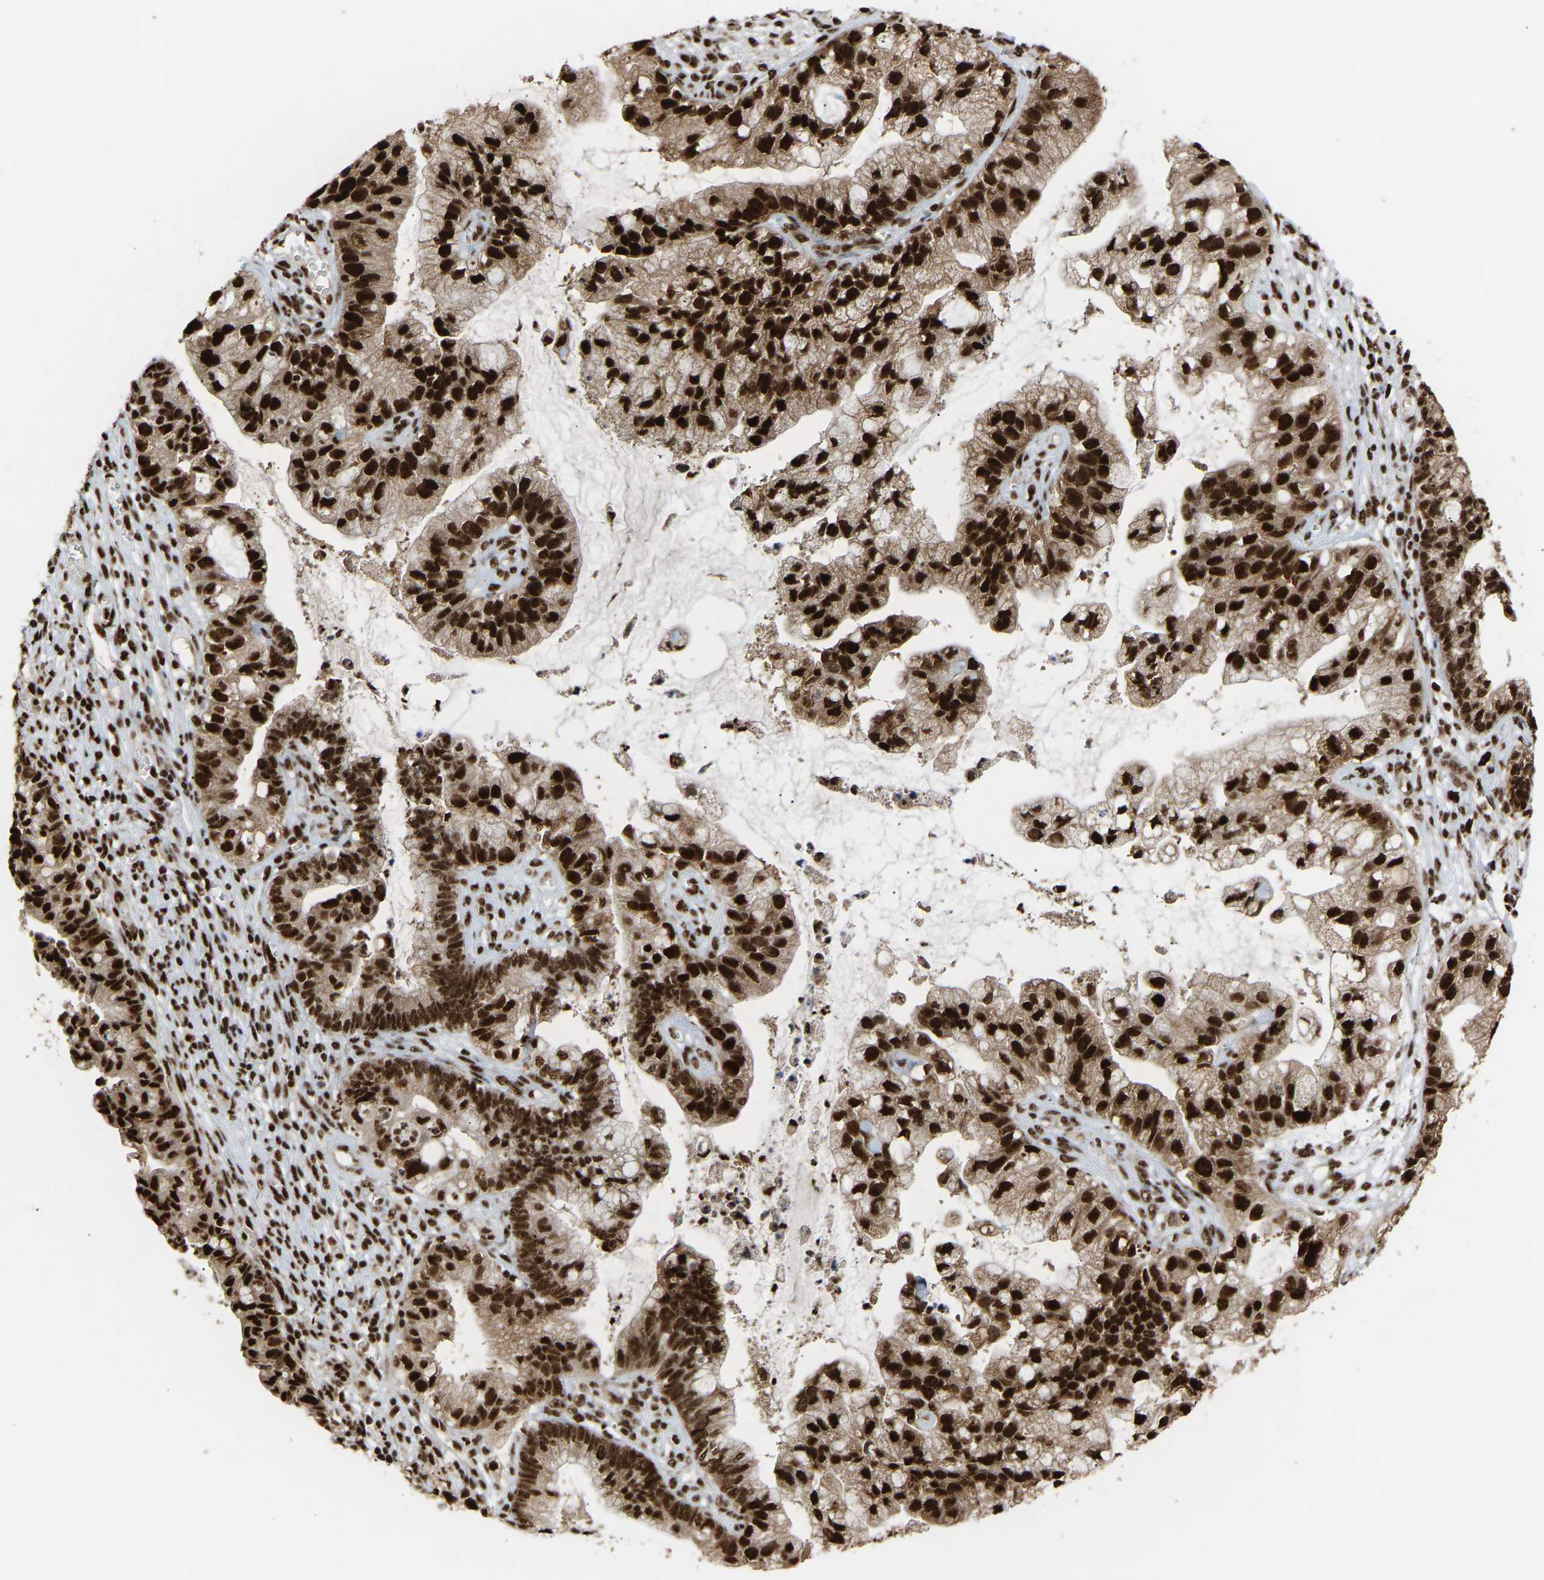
{"staining": {"intensity": "strong", "quantity": ">75%", "location": "cytoplasmic/membranous,nuclear"}, "tissue": "cervical cancer", "cell_type": "Tumor cells", "image_type": "cancer", "snomed": [{"axis": "morphology", "description": "Adenocarcinoma, NOS"}, {"axis": "topography", "description": "Cervix"}], "caption": "Cervical cancer tissue displays strong cytoplasmic/membranous and nuclear positivity in about >75% of tumor cells, visualized by immunohistochemistry.", "gene": "ALYREF", "patient": {"sex": "female", "age": 44}}